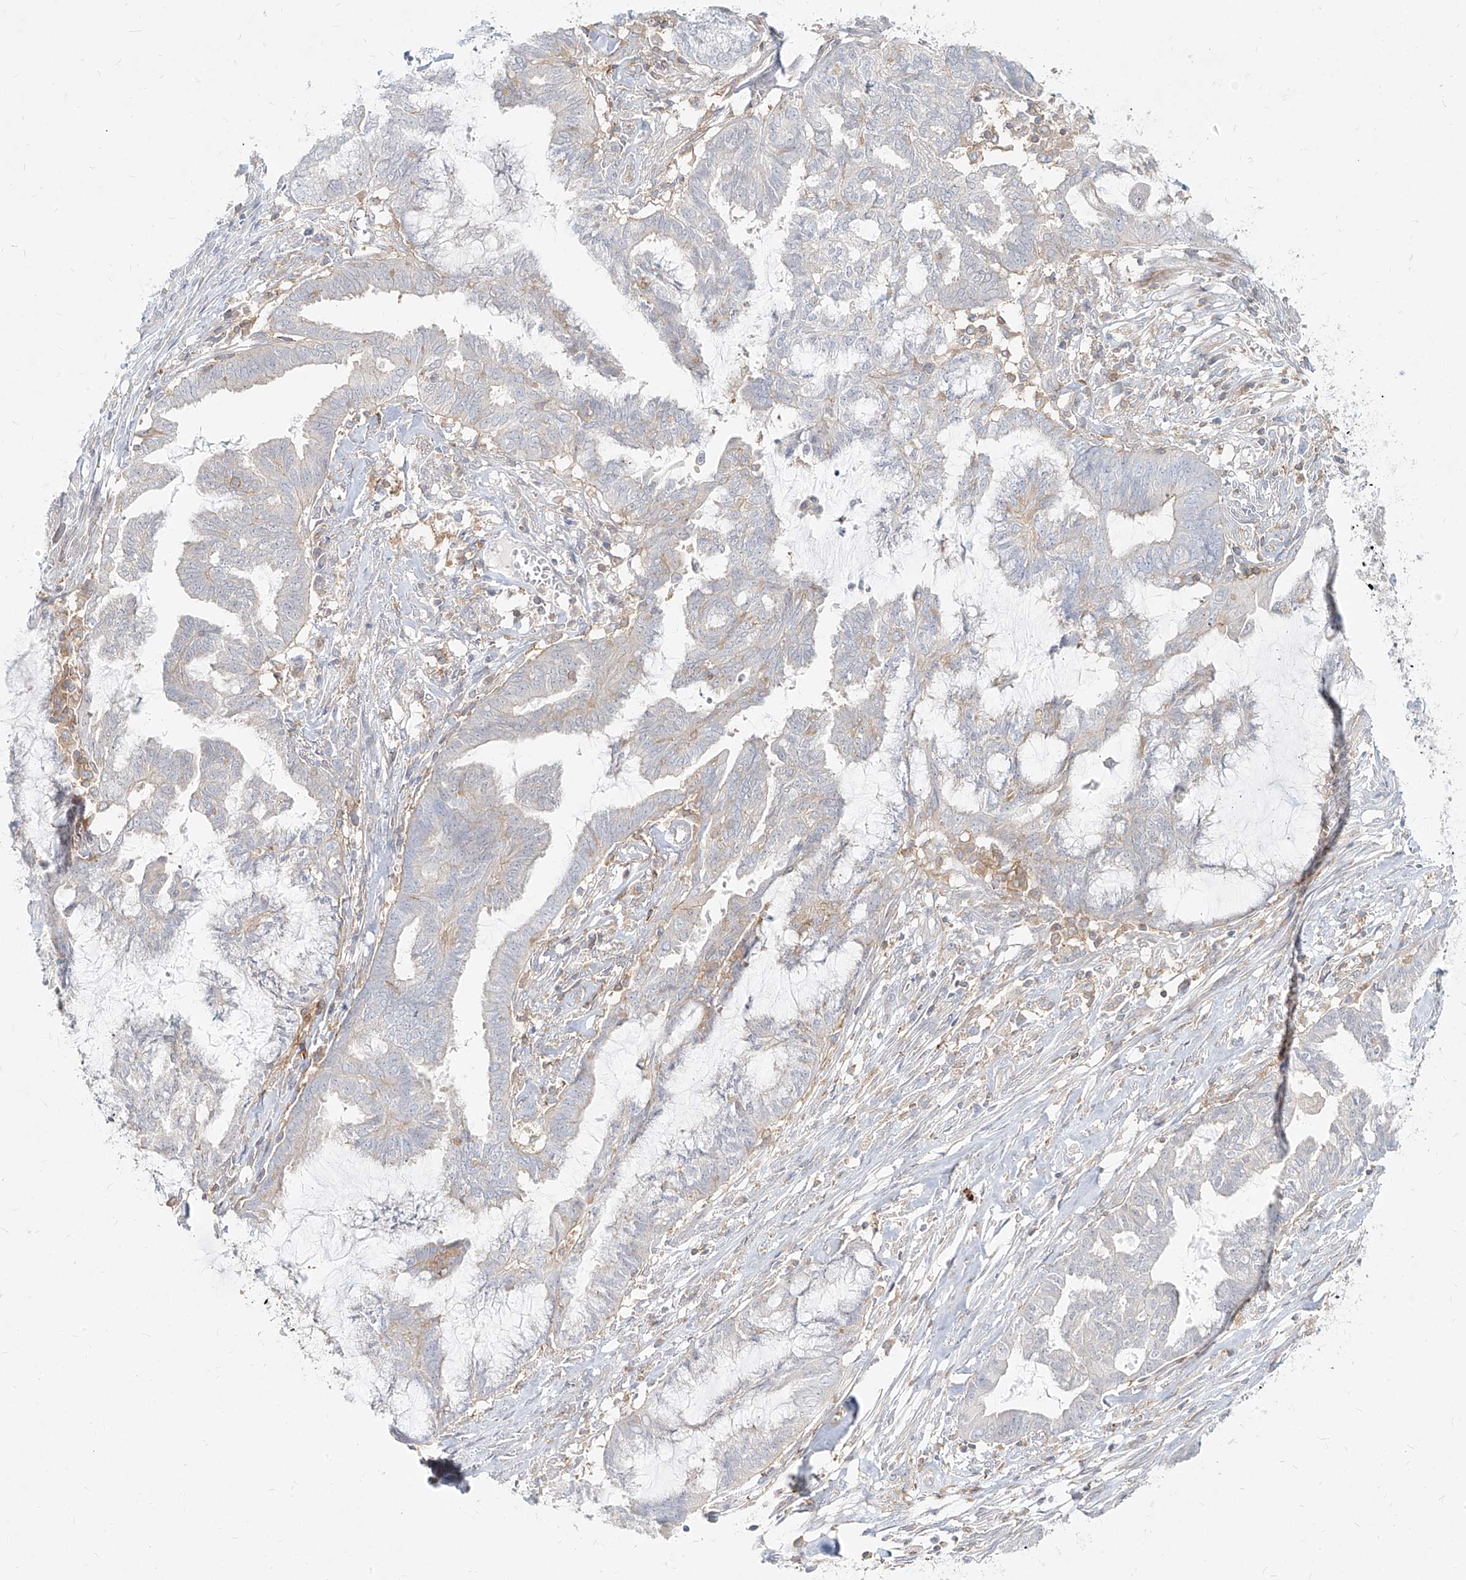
{"staining": {"intensity": "negative", "quantity": "none", "location": "none"}, "tissue": "endometrial cancer", "cell_type": "Tumor cells", "image_type": "cancer", "snomed": [{"axis": "morphology", "description": "Adenocarcinoma, NOS"}, {"axis": "topography", "description": "Endometrium"}], "caption": "Tumor cells show no significant staining in endometrial cancer.", "gene": "SLC2A12", "patient": {"sex": "female", "age": 86}}